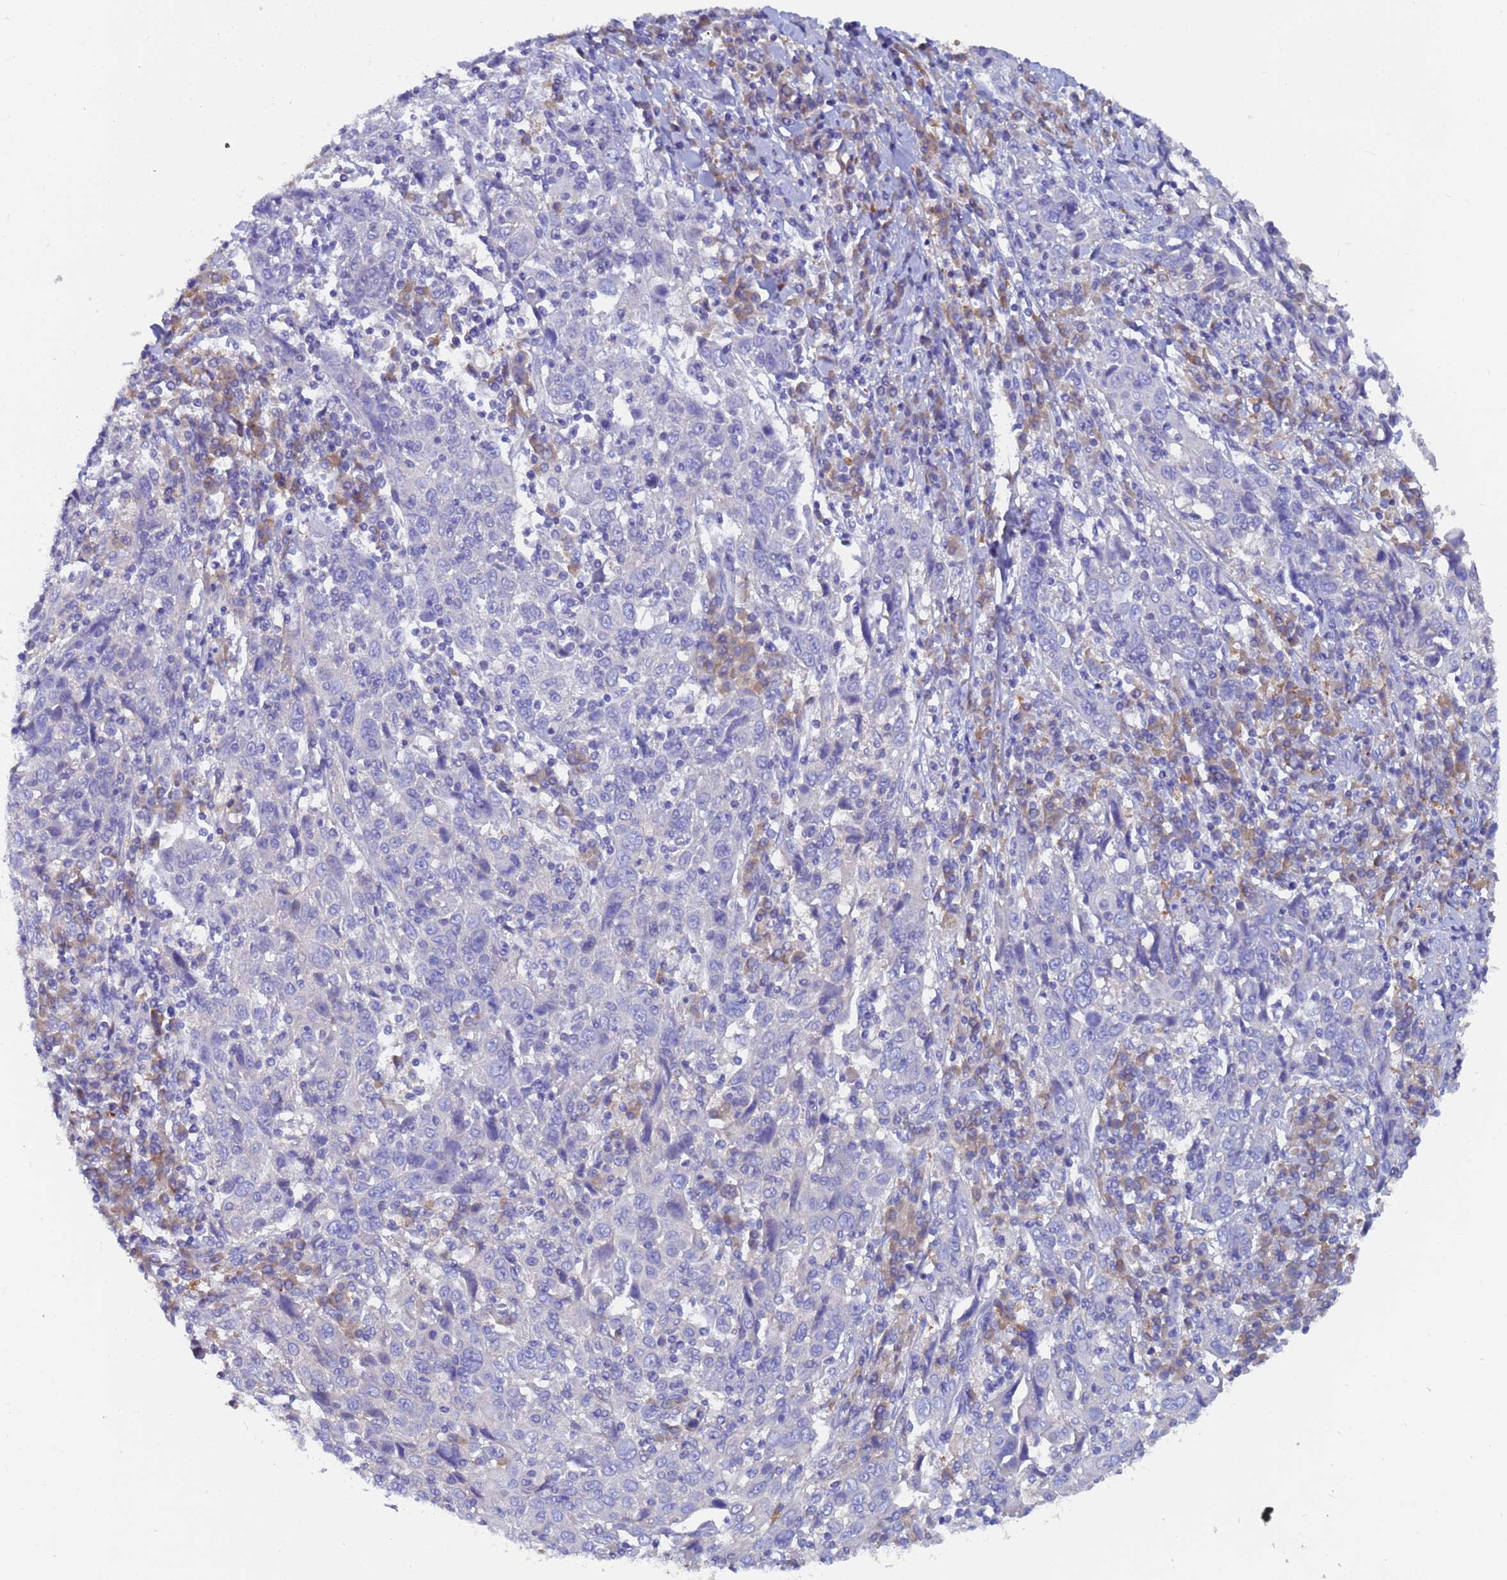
{"staining": {"intensity": "negative", "quantity": "none", "location": "none"}, "tissue": "cervical cancer", "cell_type": "Tumor cells", "image_type": "cancer", "snomed": [{"axis": "morphology", "description": "Squamous cell carcinoma, NOS"}, {"axis": "topography", "description": "Cervix"}], "caption": "This image is of squamous cell carcinoma (cervical) stained with immunohistochemistry (IHC) to label a protein in brown with the nuclei are counter-stained blue. There is no positivity in tumor cells.", "gene": "UBE2O", "patient": {"sex": "female", "age": 46}}